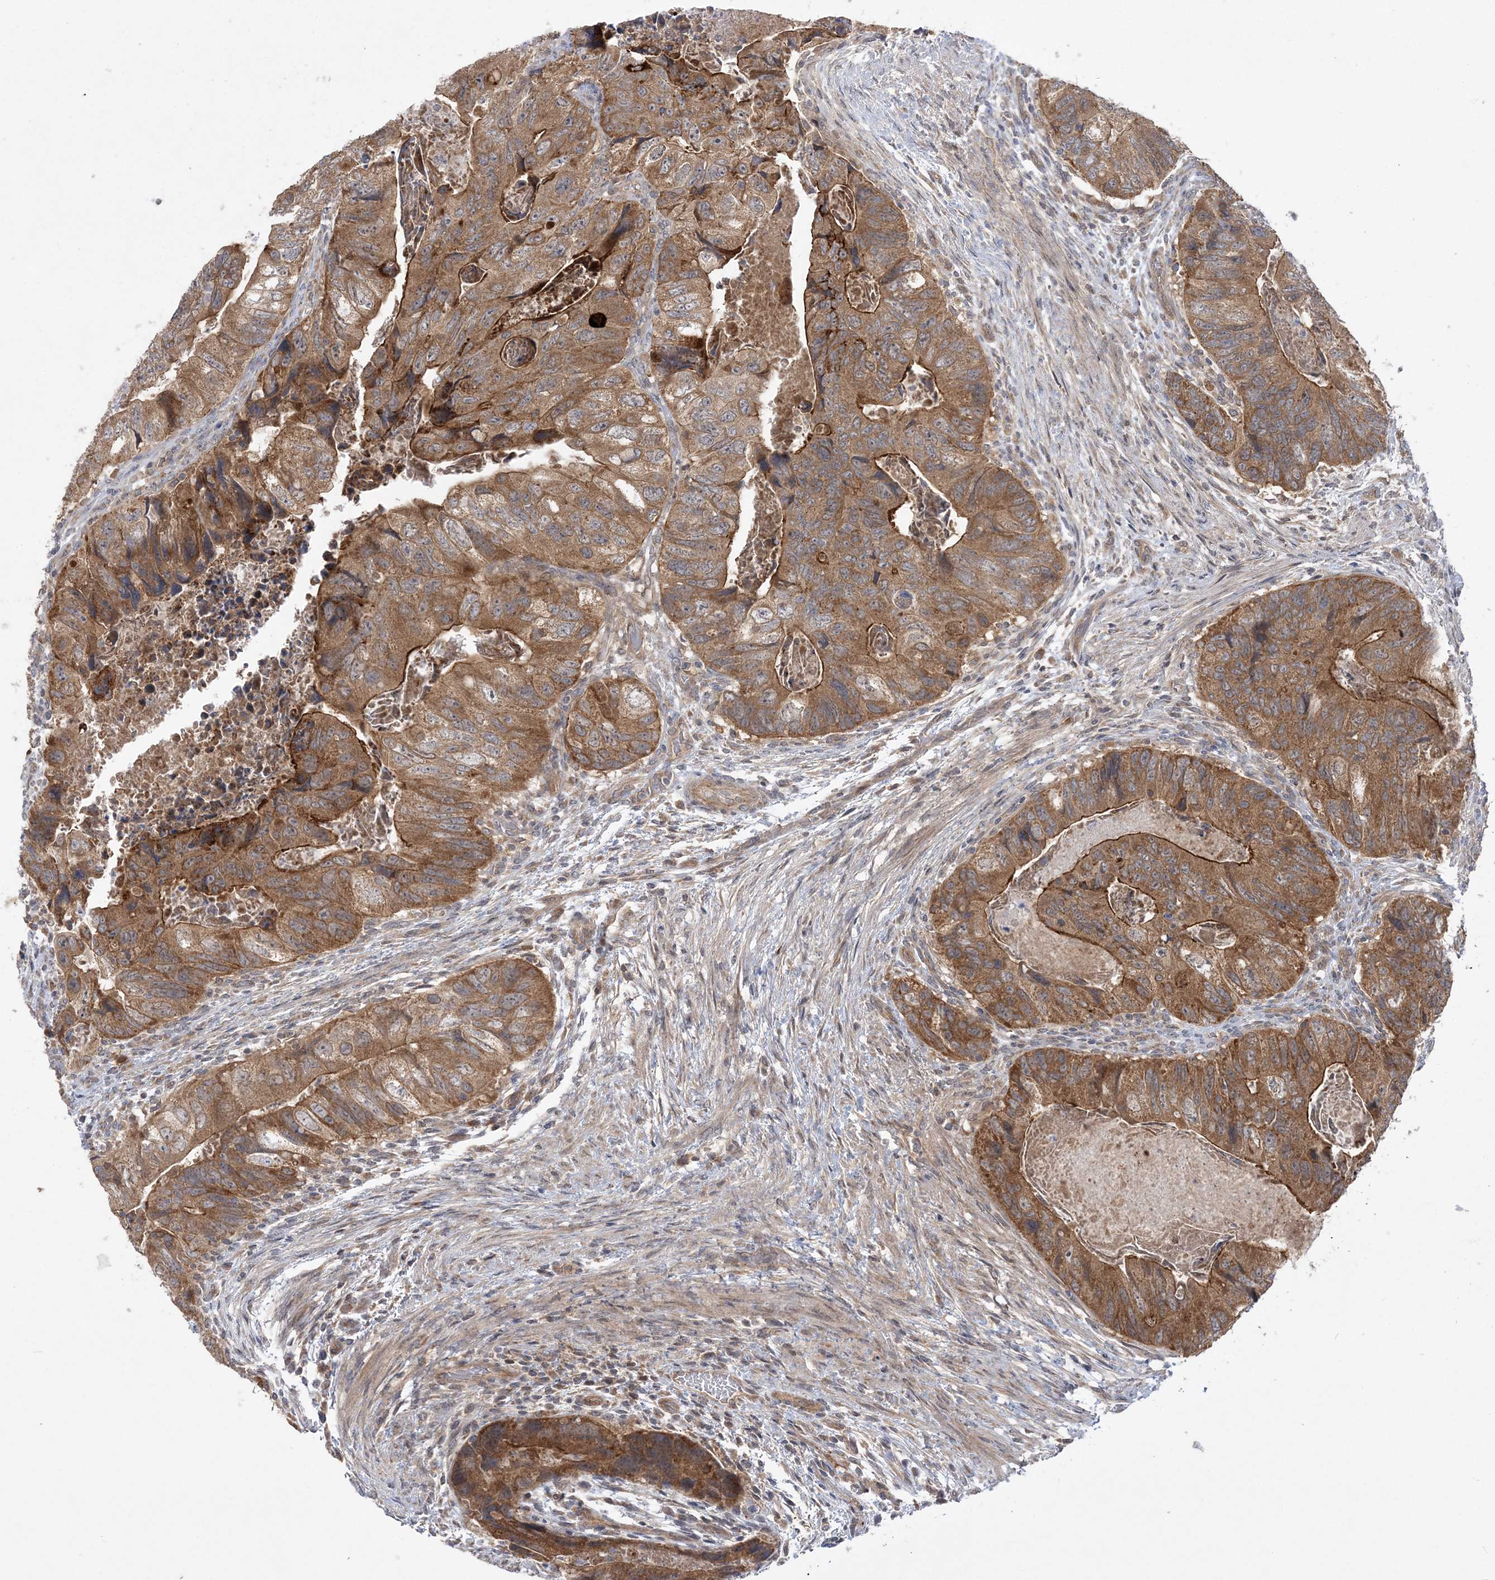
{"staining": {"intensity": "moderate", "quantity": ">75%", "location": "cytoplasmic/membranous"}, "tissue": "colorectal cancer", "cell_type": "Tumor cells", "image_type": "cancer", "snomed": [{"axis": "morphology", "description": "Adenocarcinoma, NOS"}, {"axis": "topography", "description": "Rectum"}], "caption": "Colorectal cancer stained with a protein marker displays moderate staining in tumor cells.", "gene": "MMADHC", "patient": {"sex": "male", "age": 63}}